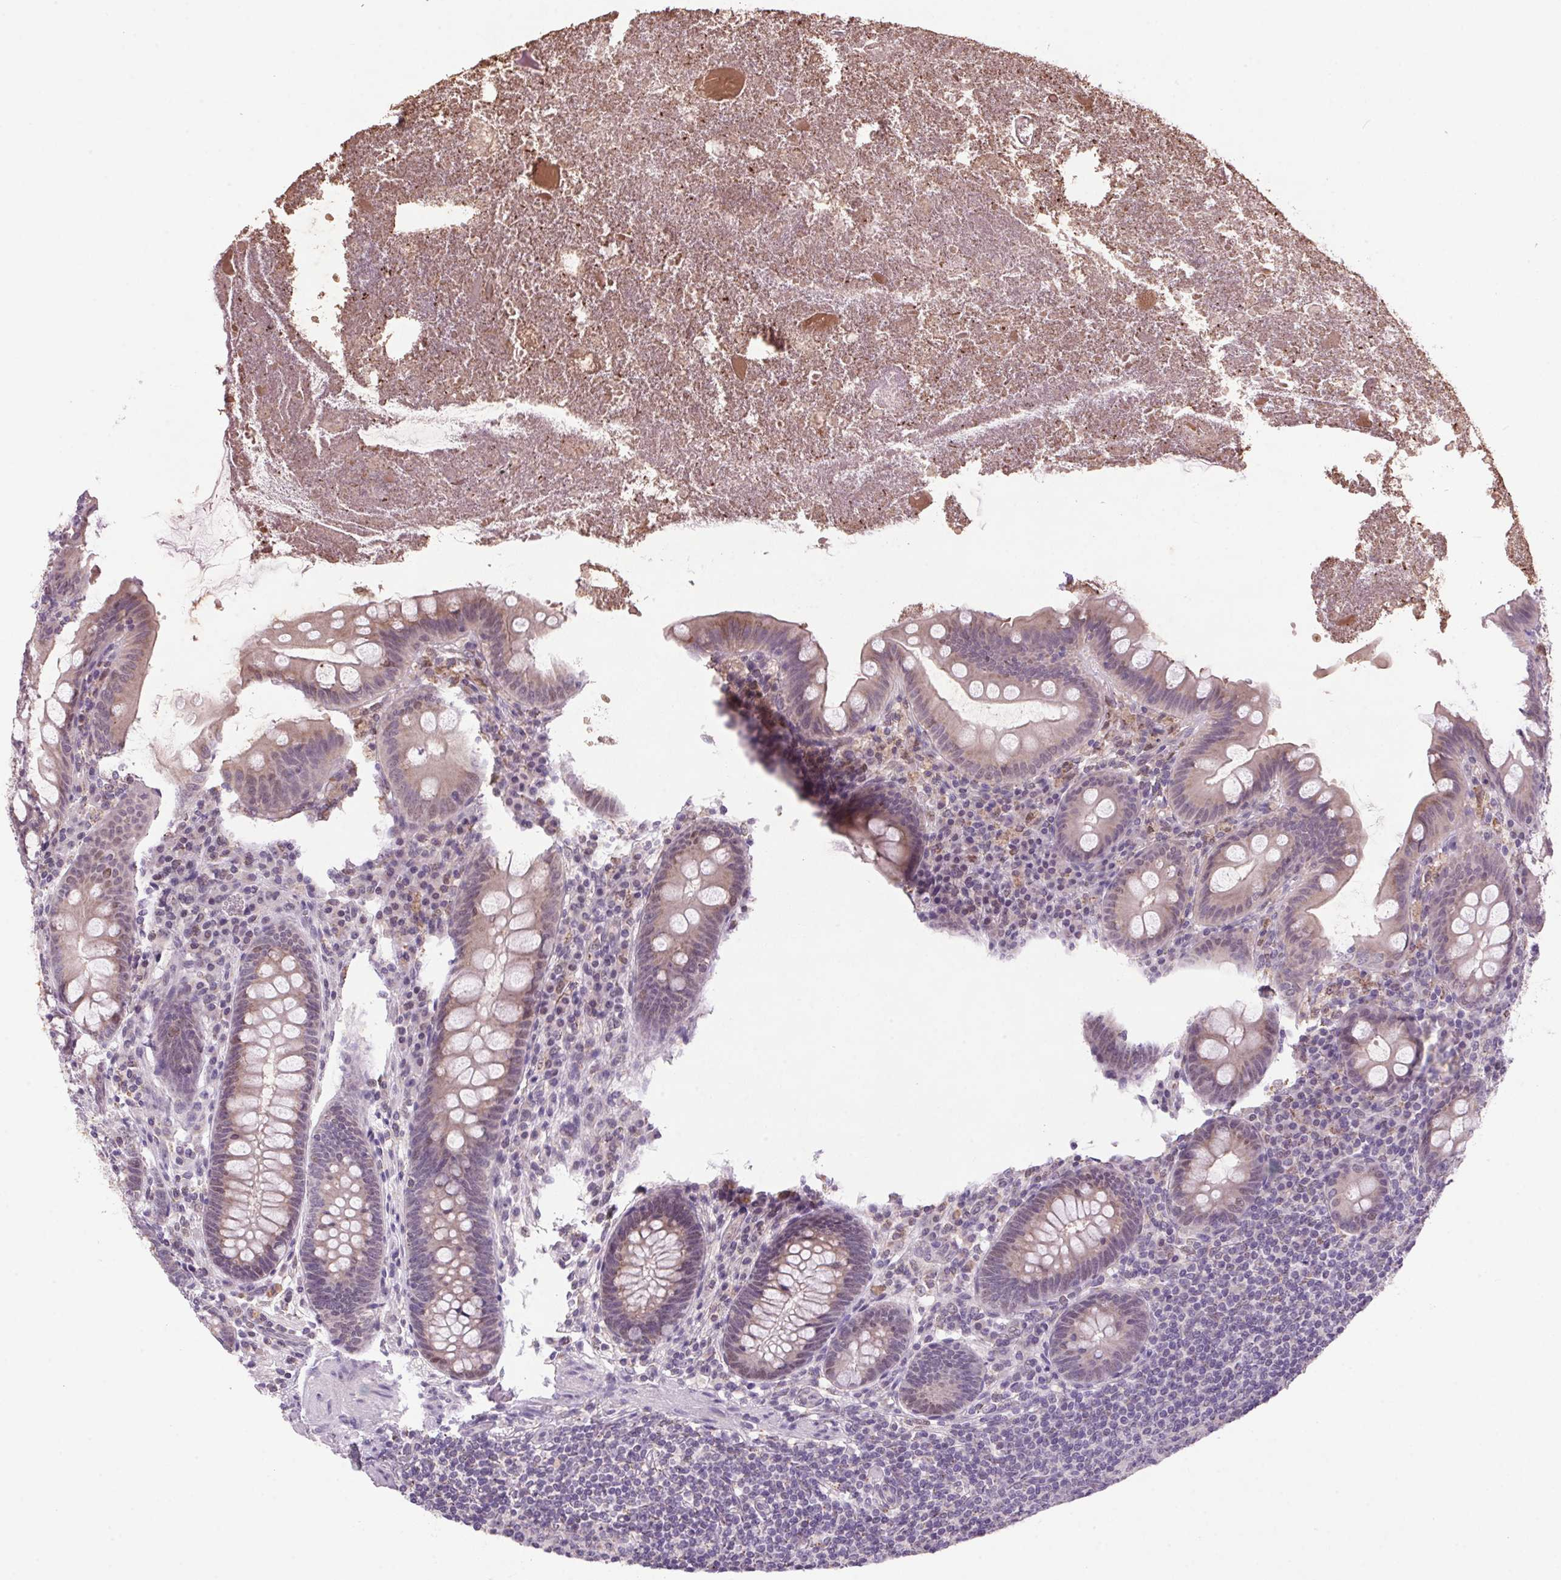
{"staining": {"intensity": "weak", "quantity": "<25%", "location": "cytoplasmic/membranous"}, "tissue": "appendix", "cell_type": "Glandular cells", "image_type": "normal", "snomed": [{"axis": "morphology", "description": "Normal tissue, NOS"}, {"axis": "topography", "description": "Appendix"}], "caption": "The image exhibits no significant expression in glandular cells of appendix.", "gene": "AKR1E2", "patient": {"sex": "male", "age": 71}}